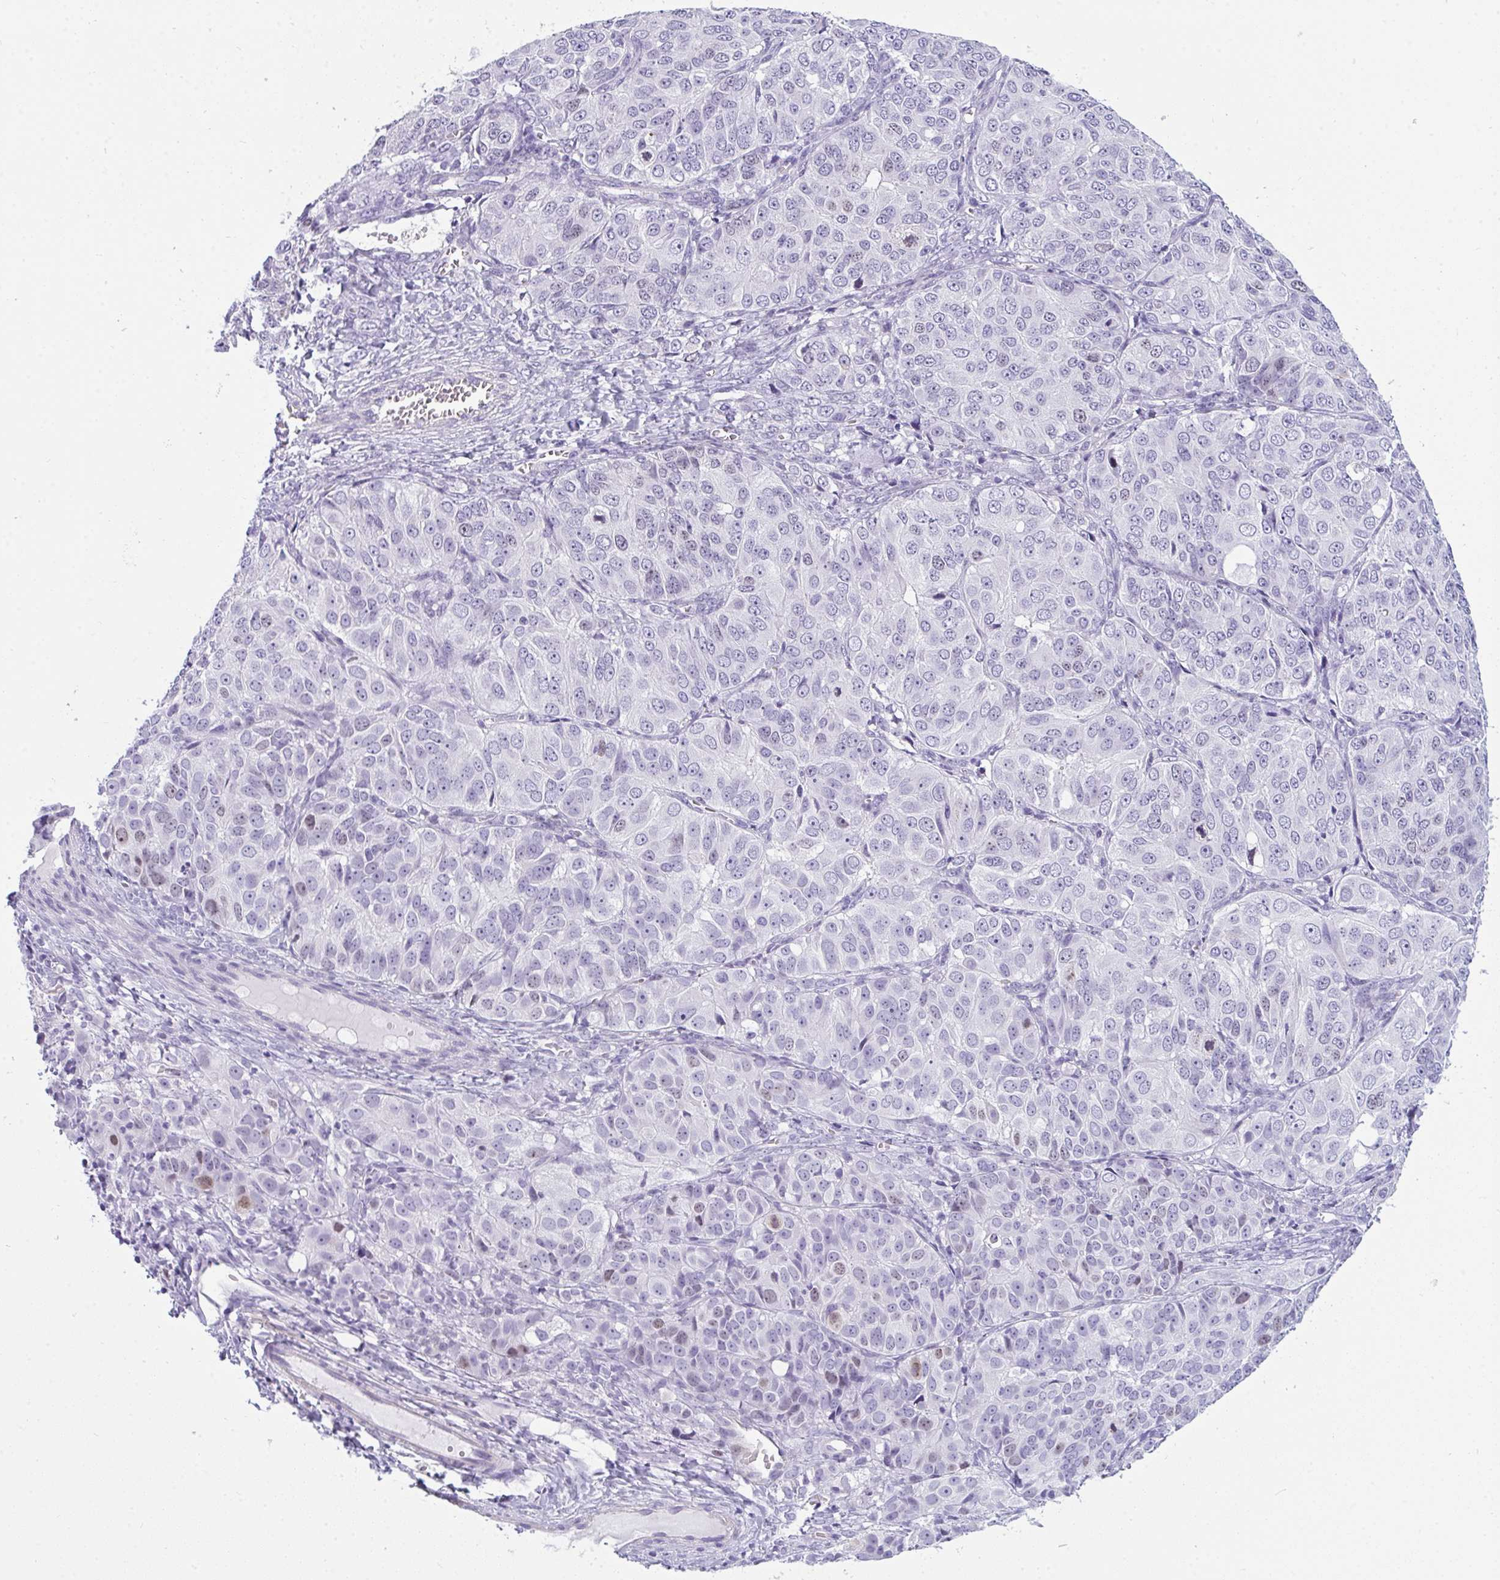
{"staining": {"intensity": "negative", "quantity": "none", "location": "none"}, "tissue": "ovarian cancer", "cell_type": "Tumor cells", "image_type": "cancer", "snomed": [{"axis": "morphology", "description": "Carcinoma, endometroid"}, {"axis": "topography", "description": "Ovary"}], "caption": "Ovarian endometroid carcinoma stained for a protein using immunohistochemistry displays no staining tumor cells.", "gene": "SUZ12", "patient": {"sex": "female", "age": 51}}